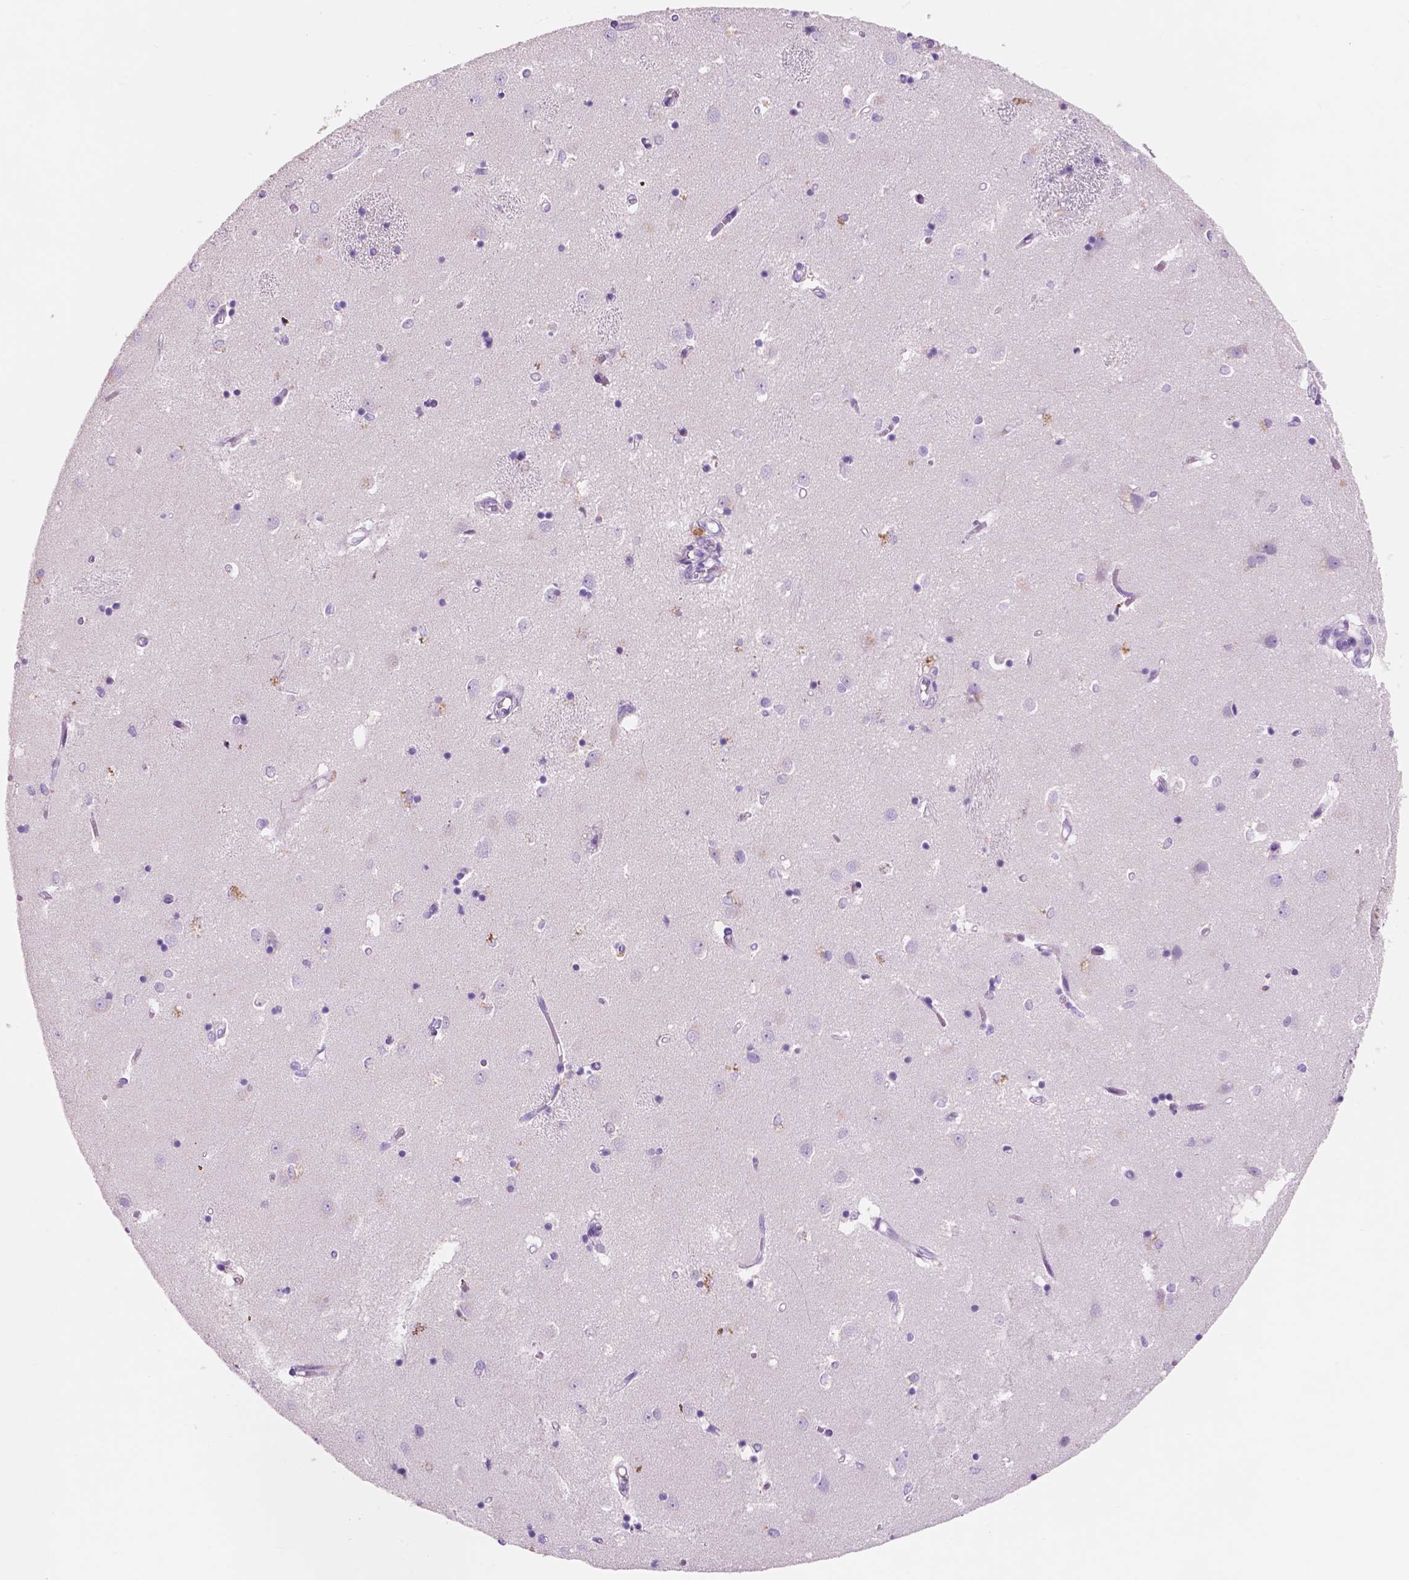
{"staining": {"intensity": "negative", "quantity": "none", "location": "none"}, "tissue": "caudate", "cell_type": "Glial cells", "image_type": "normal", "snomed": [{"axis": "morphology", "description": "Normal tissue, NOS"}, {"axis": "topography", "description": "Lateral ventricle wall"}], "caption": "The histopathology image displays no staining of glial cells in benign caudate. (IHC, brightfield microscopy, high magnification).", "gene": "CUZD1", "patient": {"sex": "male", "age": 54}}